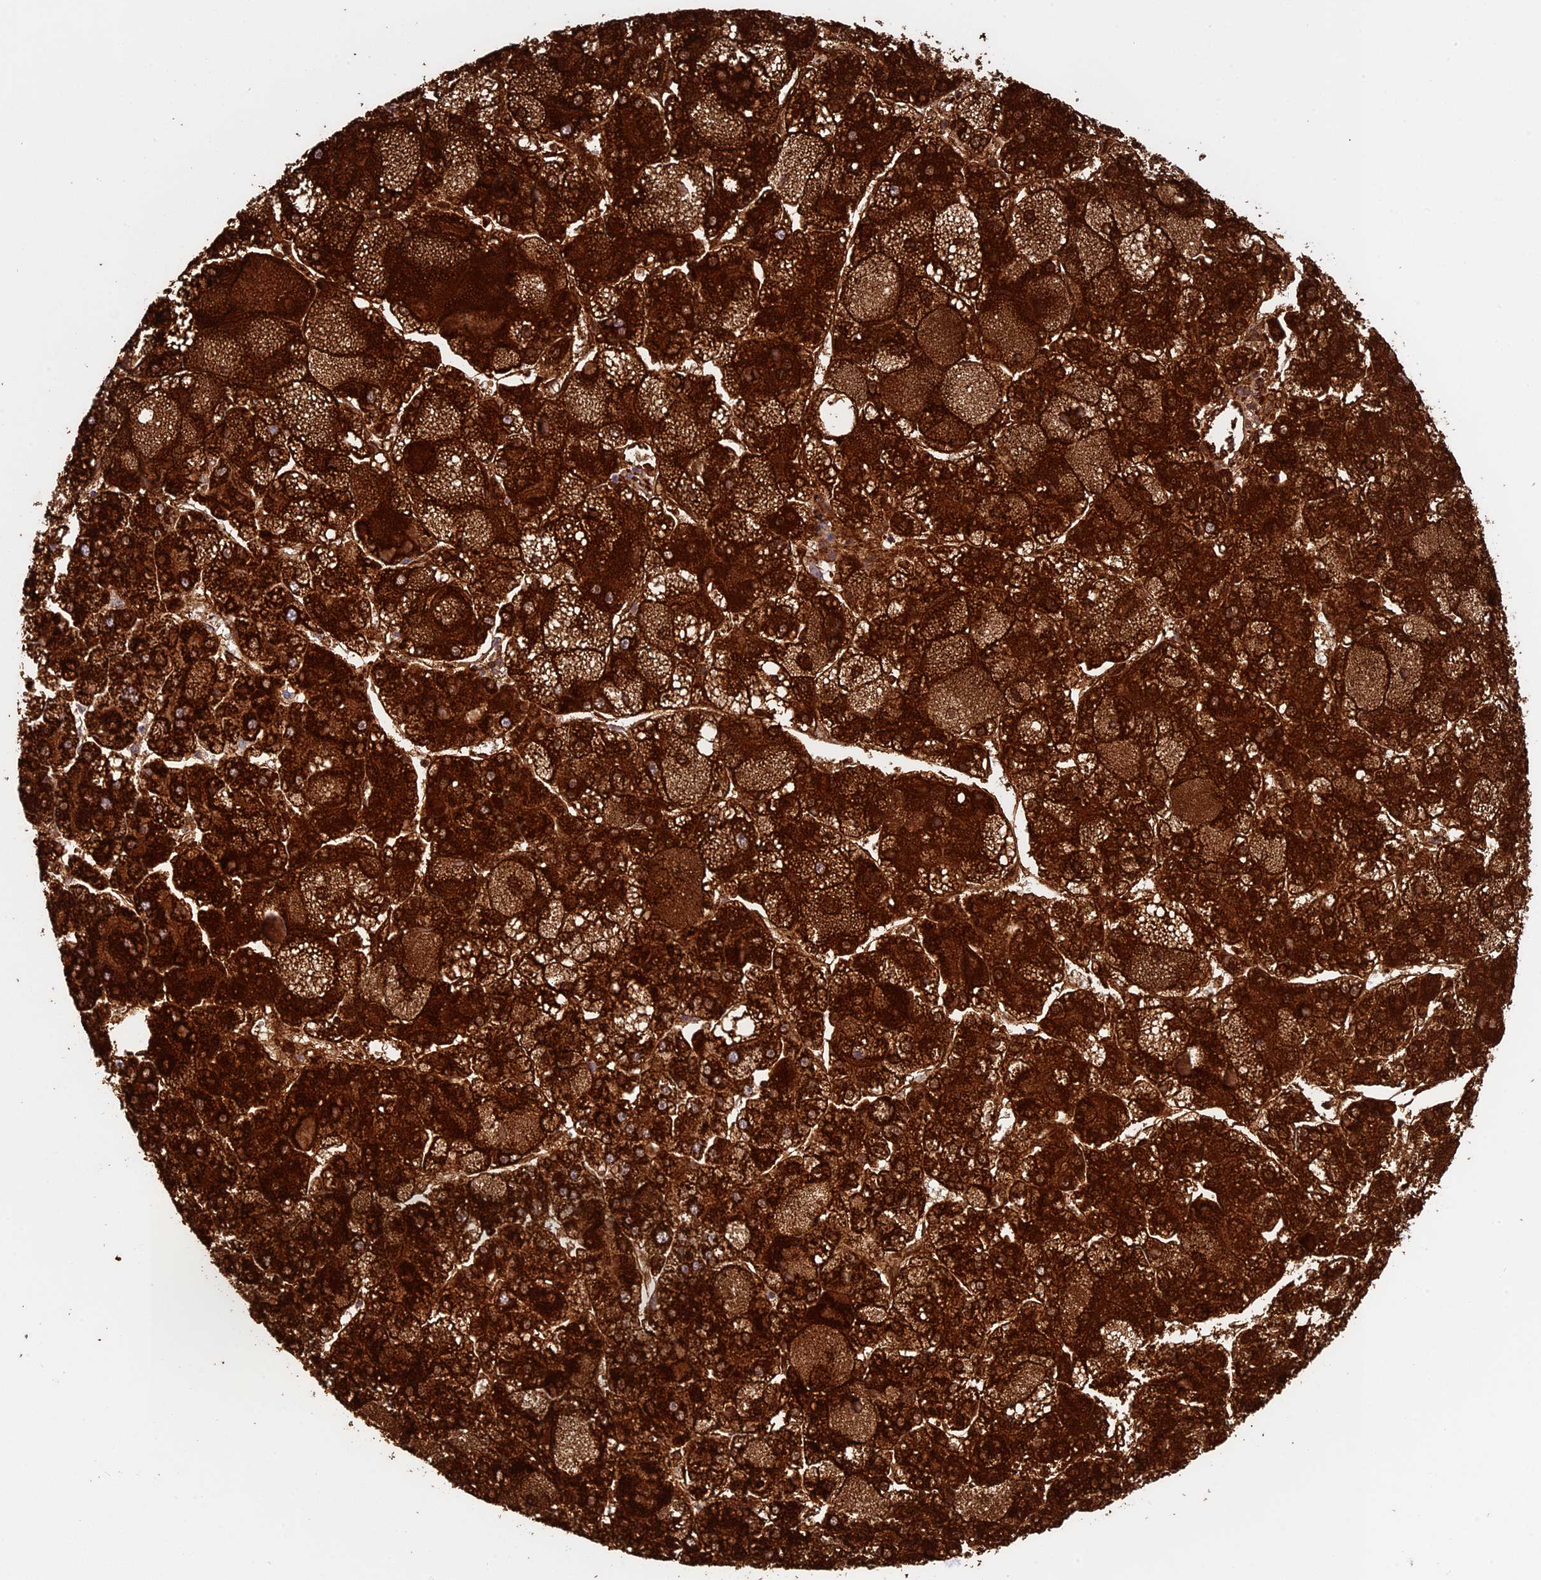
{"staining": {"intensity": "strong", "quantity": ">75%", "location": "cytoplasmic/membranous"}, "tissue": "liver cancer", "cell_type": "Tumor cells", "image_type": "cancer", "snomed": [{"axis": "morphology", "description": "Carcinoma, Hepatocellular, NOS"}, {"axis": "topography", "description": "Liver"}], "caption": "There is high levels of strong cytoplasmic/membranous staining in tumor cells of liver cancer (hepatocellular carcinoma), as demonstrated by immunohistochemical staining (brown color).", "gene": "ISOC2", "patient": {"sex": "female", "age": 73}}